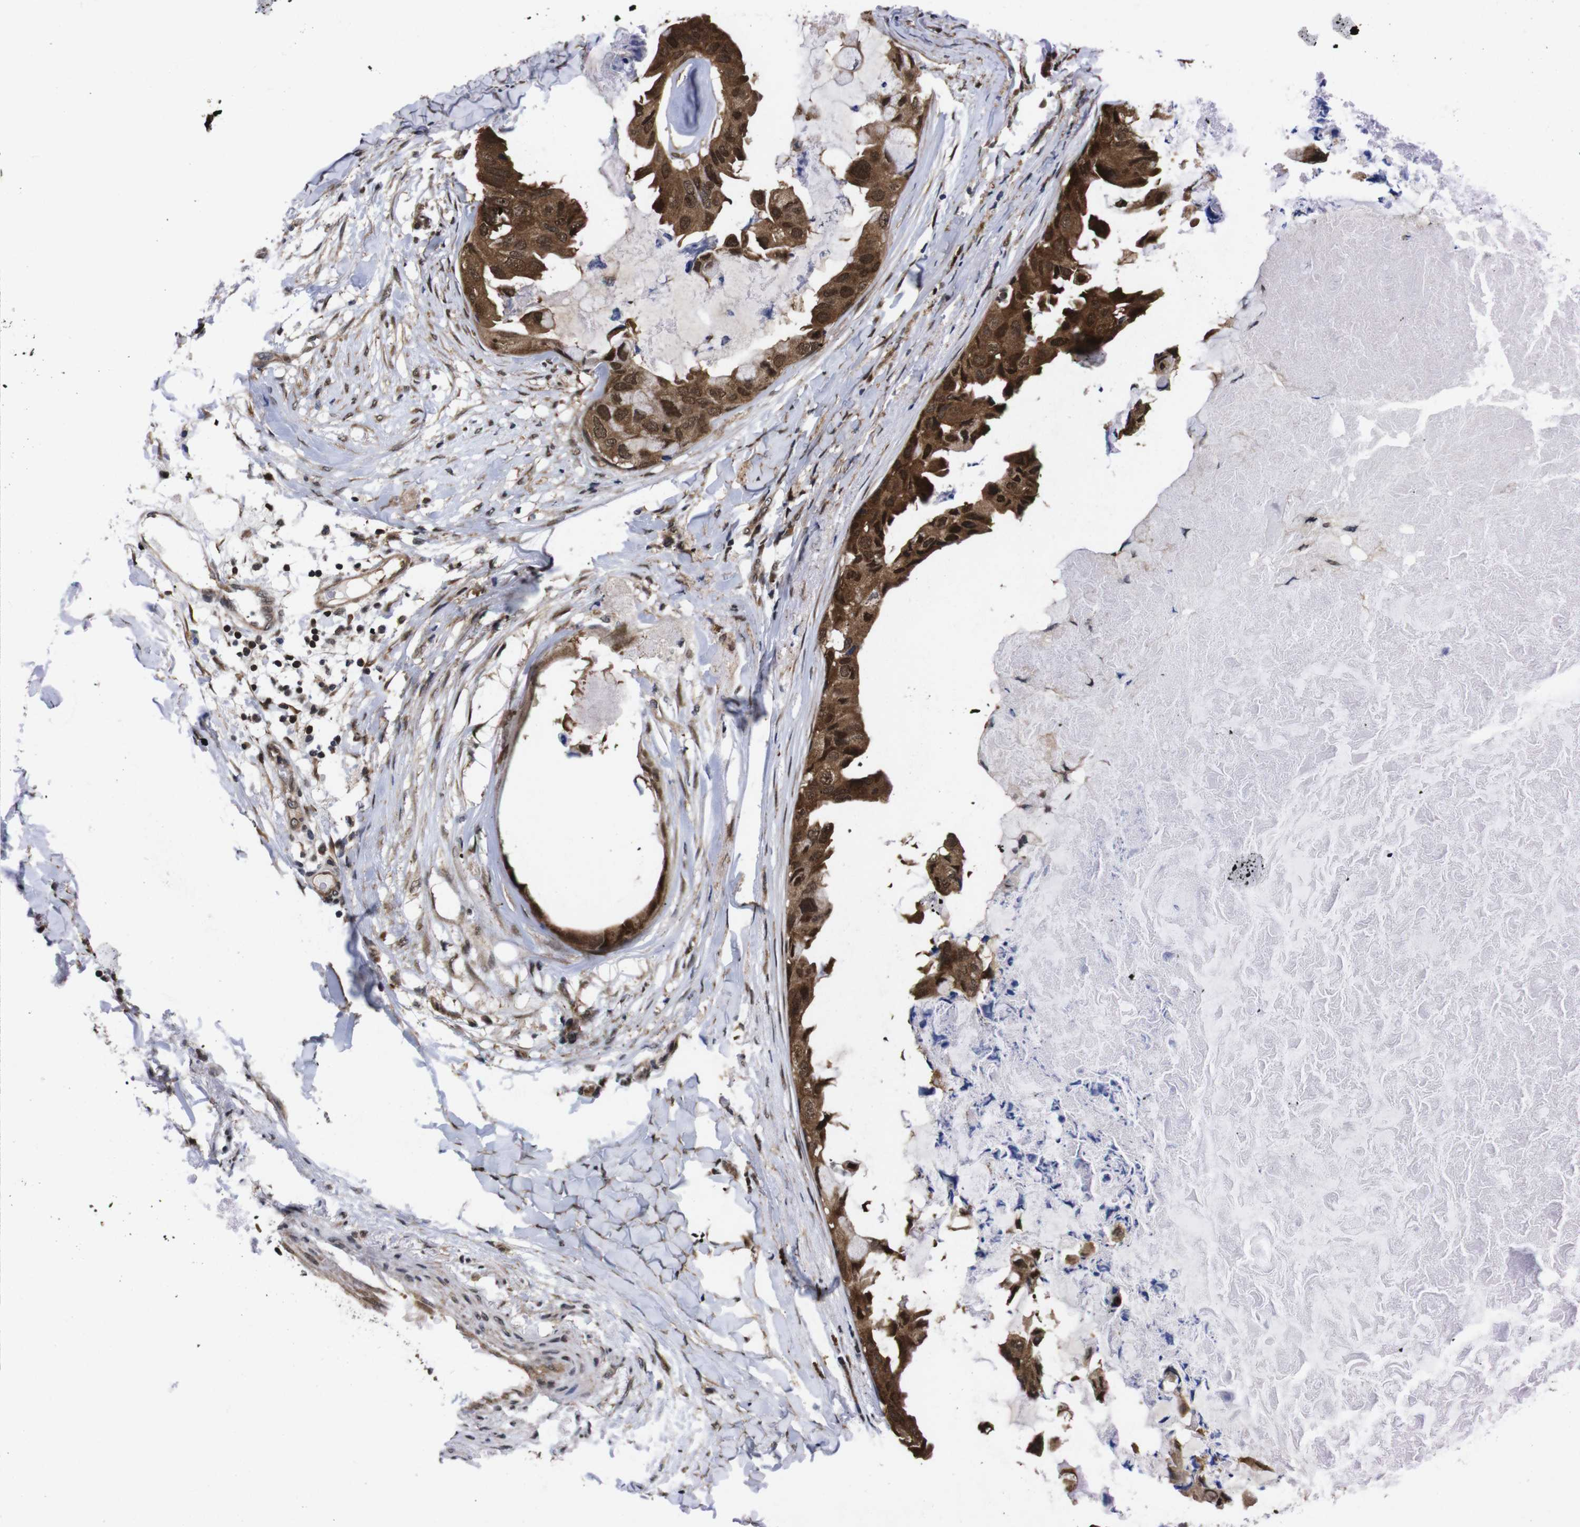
{"staining": {"intensity": "strong", "quantity": ">75%", "location": "cytoplasmic/membranous,nuclear"}, "tissue": "breast cancer", "cell_type": "Tumor cells", "image_type": "cancer", "snomed": [{"axis": "morphology", "description": "Duct carcinoma"}, {"axis": "topography", "description": "Breast"}], "caption": "Protein staining displays strong cytoplasmic/membranous and nuclear staining in about >75% of tumor cells in breast infiltrating ductal carcinoma. (Brightfield microscopy of DAB IHC at high magnification).", "gene": "UBQLN2", "patient": {"sex": "female", "age": 40}}